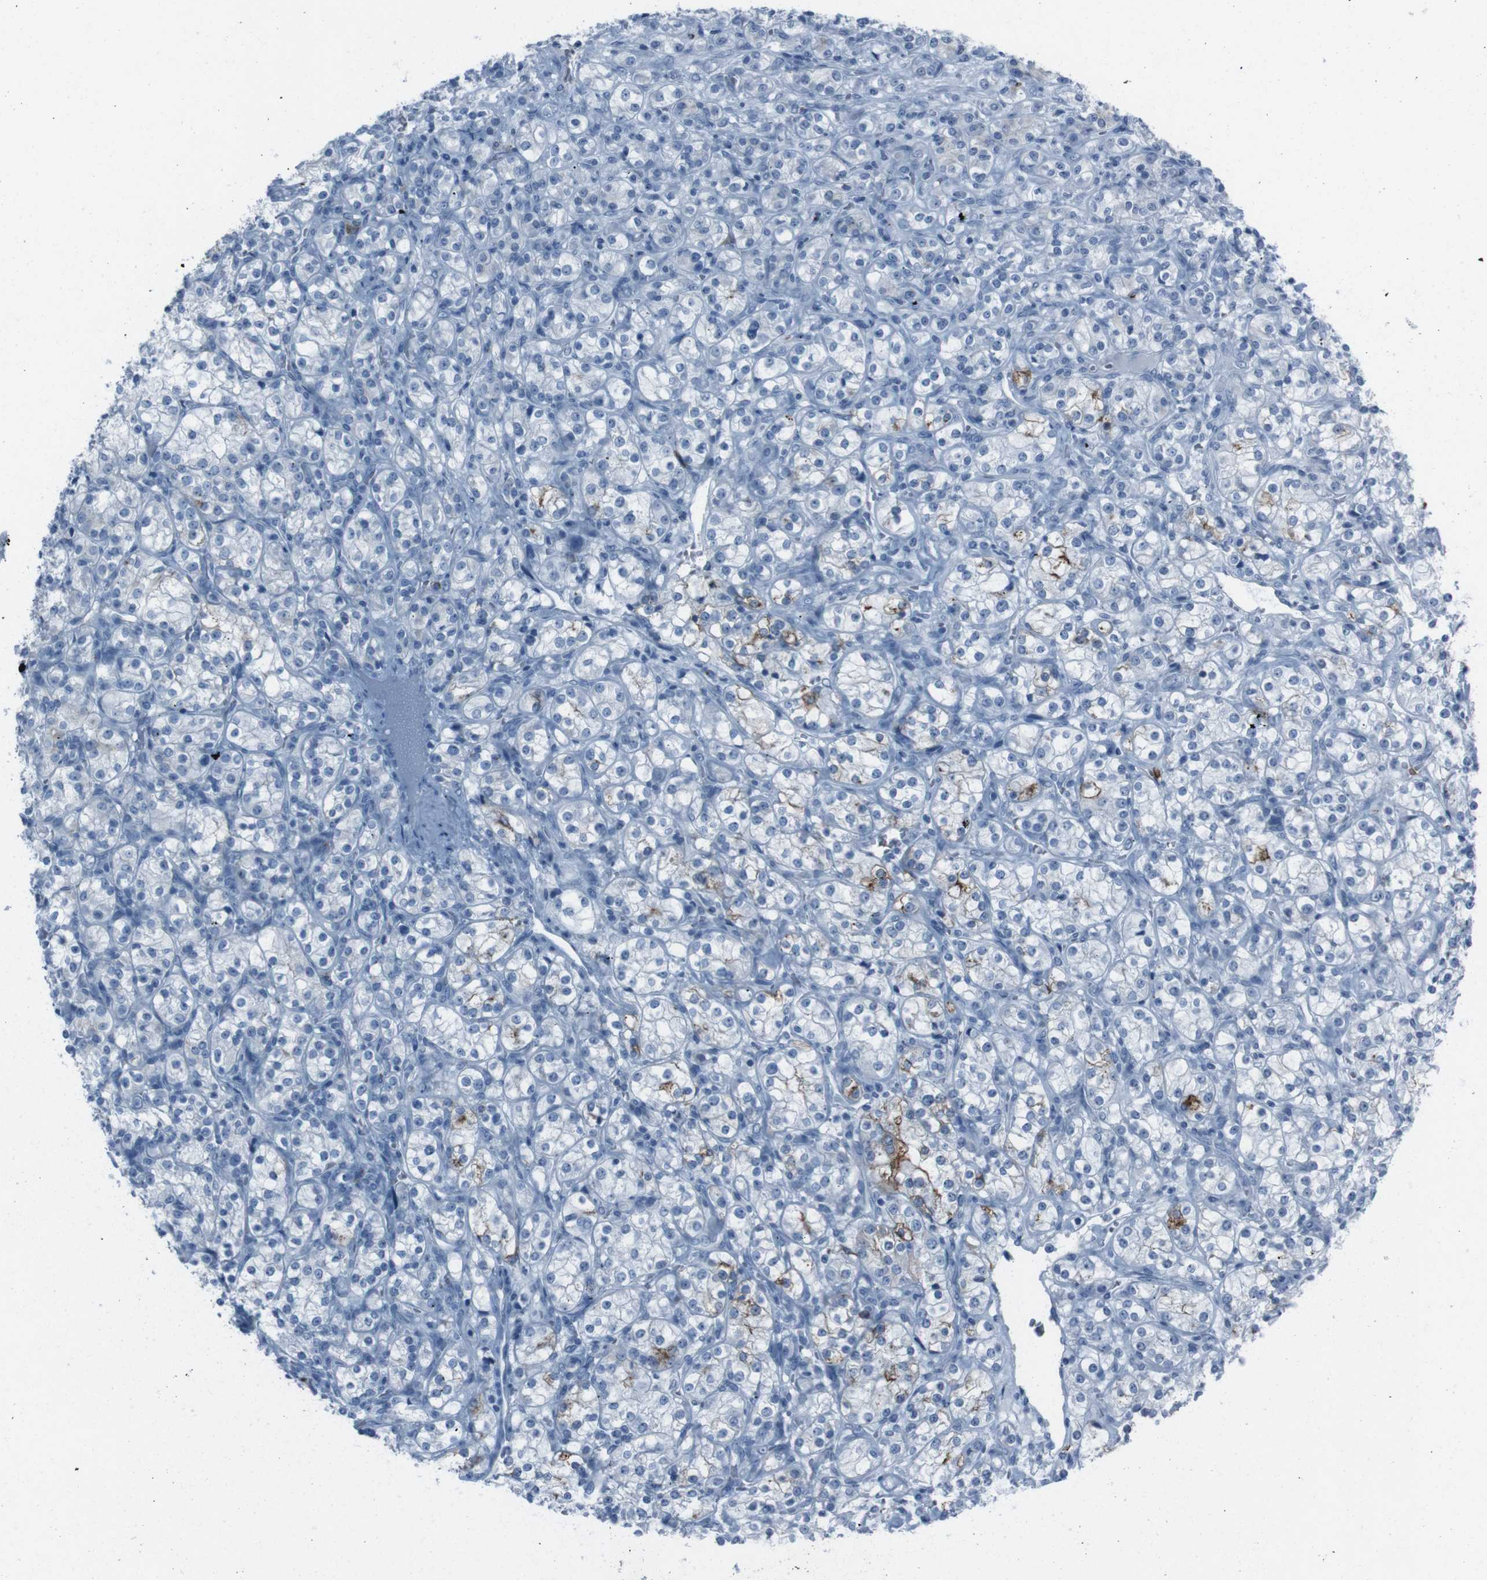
{"staining": {"intensity": "moderate", "quantity": "<25%", "location": "cytoplasmic/membranous"}, "tissue": "renal cancer", "cell_type": "Tumor cells", "image_type": "cancer", "snomed": [{"axis": "morphology", "description": "Adenocarcinoma, NOS"}, {"axis": "topography", "description": "Kidney"}], "caption": "A high-resolution image shows immunohistochemistry staining of renal cancer (adenocarcinoma), which displays moderate cytoplasmic/membranous expression in approximately <25% of tumor cells.", "gene": "ST6GAL1", "patient": {"sex": "male", "age": 77}}